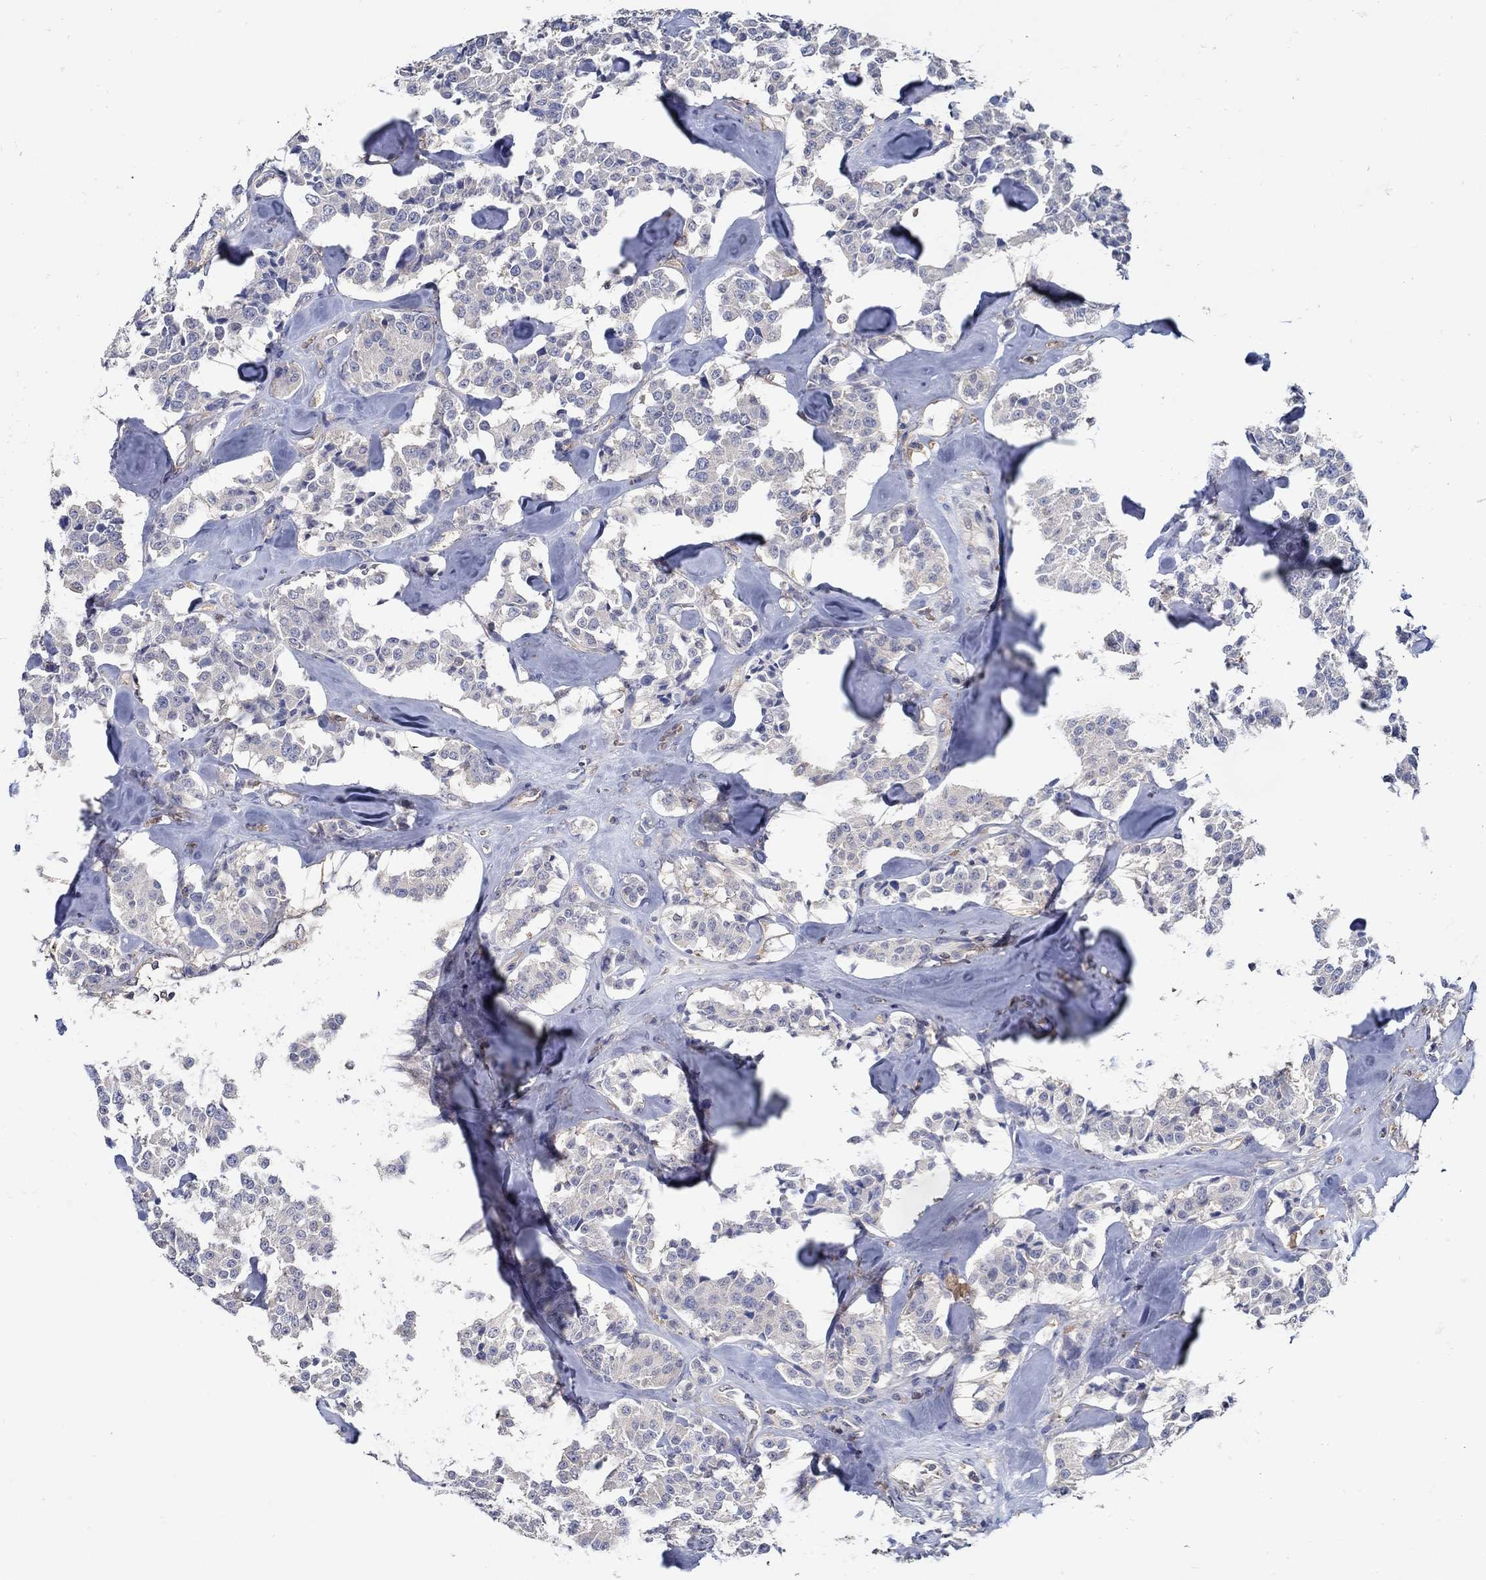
{"staining": {"intensity": "negative", "quantity": "none", "location": "none"}, "tissue": "carcinoid", "cell_type": "Tumor cells", "image_type": "cancer", "snomed": [{"axis": "morphology", "description": "Carcinoid, malignant, NOS"}, {"axis": "topography", "description": "Pancreas"}], "caption": "A histopathology image of carcinoid stained for a protein reveals no brown staining in tumor cells.", "gene": "MTHFR", "patient": {"sex": "male", "age": 41}}